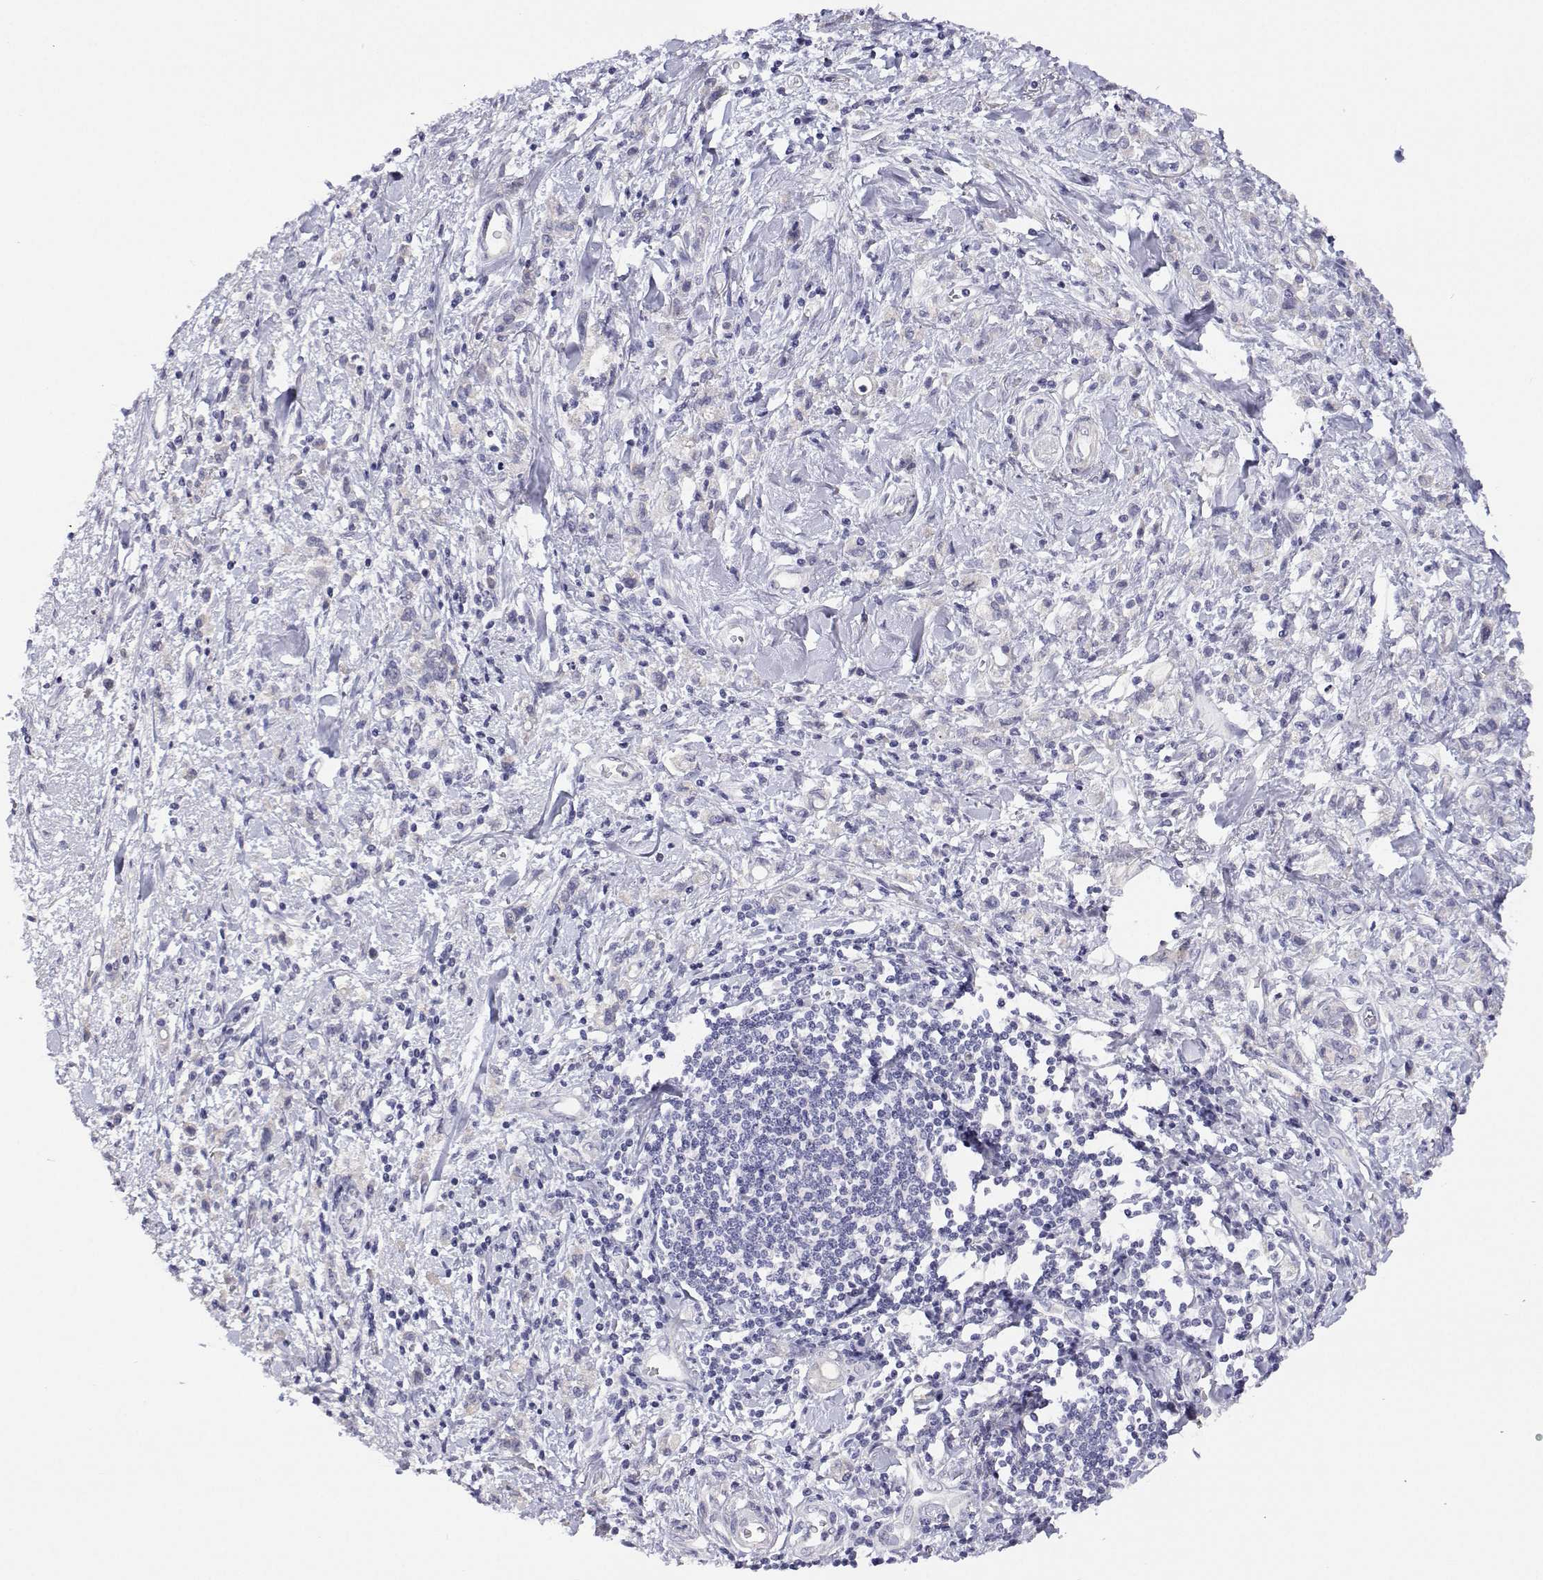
{"staining": {"intensity": "negative", "quantity": "none", "location": "none"}, "tissue": "stomach cancer", "cell_type": "Tumor cells", "image_type": "cancer", "snomed": [{"axis": "morphology", "description": "Adenocarcinoma, NOS"}, {"axis": "topography", "description": "Stomach"}], "caption": "Tumor cells are negative for protein expression in human stomach cancer. (Stains: DAB (3,3'-diaminobenzidine) immunohistochemistry (IHC) with hematoxylin counter stain, Microscopy: brightfield microscopy at high magnification).", "gene": "ANKRD65", "patient": {"sex": "male", "age": 77}}